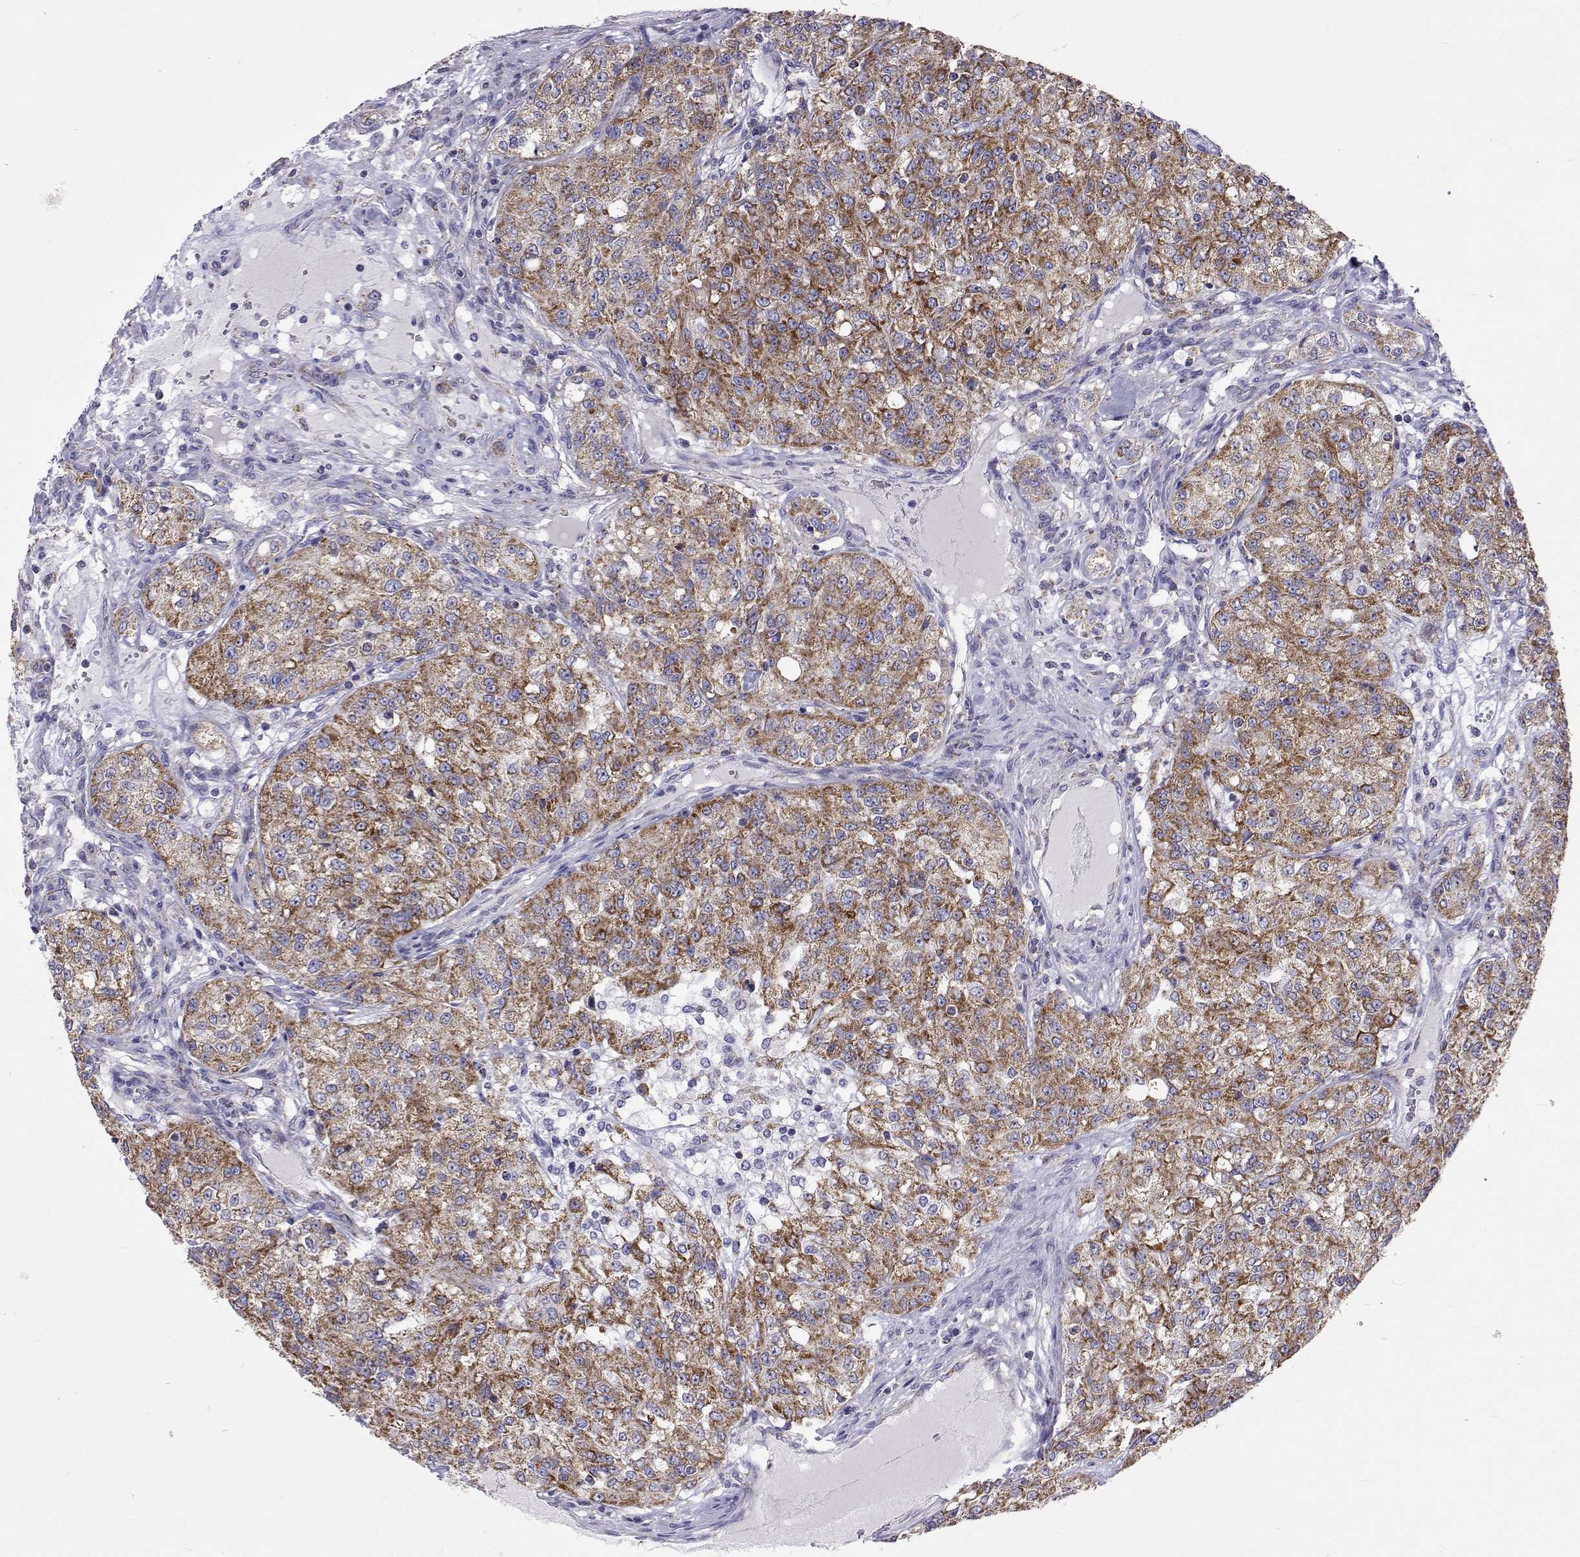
{"staining": {"intensity": "moderate", "quantity": ">75%", "location": "cytoplasmic/membranous"}, "tissue": "renal cancer", "cell_type": "Tumor cells", "image_type": "cancer", "snomed": [{"axis": "morphology", "description": "Adenocarcinoma, NOS"}, {"axis": "topography", "description": "Kidney"}], "caption": "Immunohistochemical staining of human renal adenocarcinoma displays medium levels of moderate cytoplasmic/membranous protein staining in approximately >75% of tumor cells.", "gene": "MCCC2", "patient": {"sex": "female", "age": 63}}